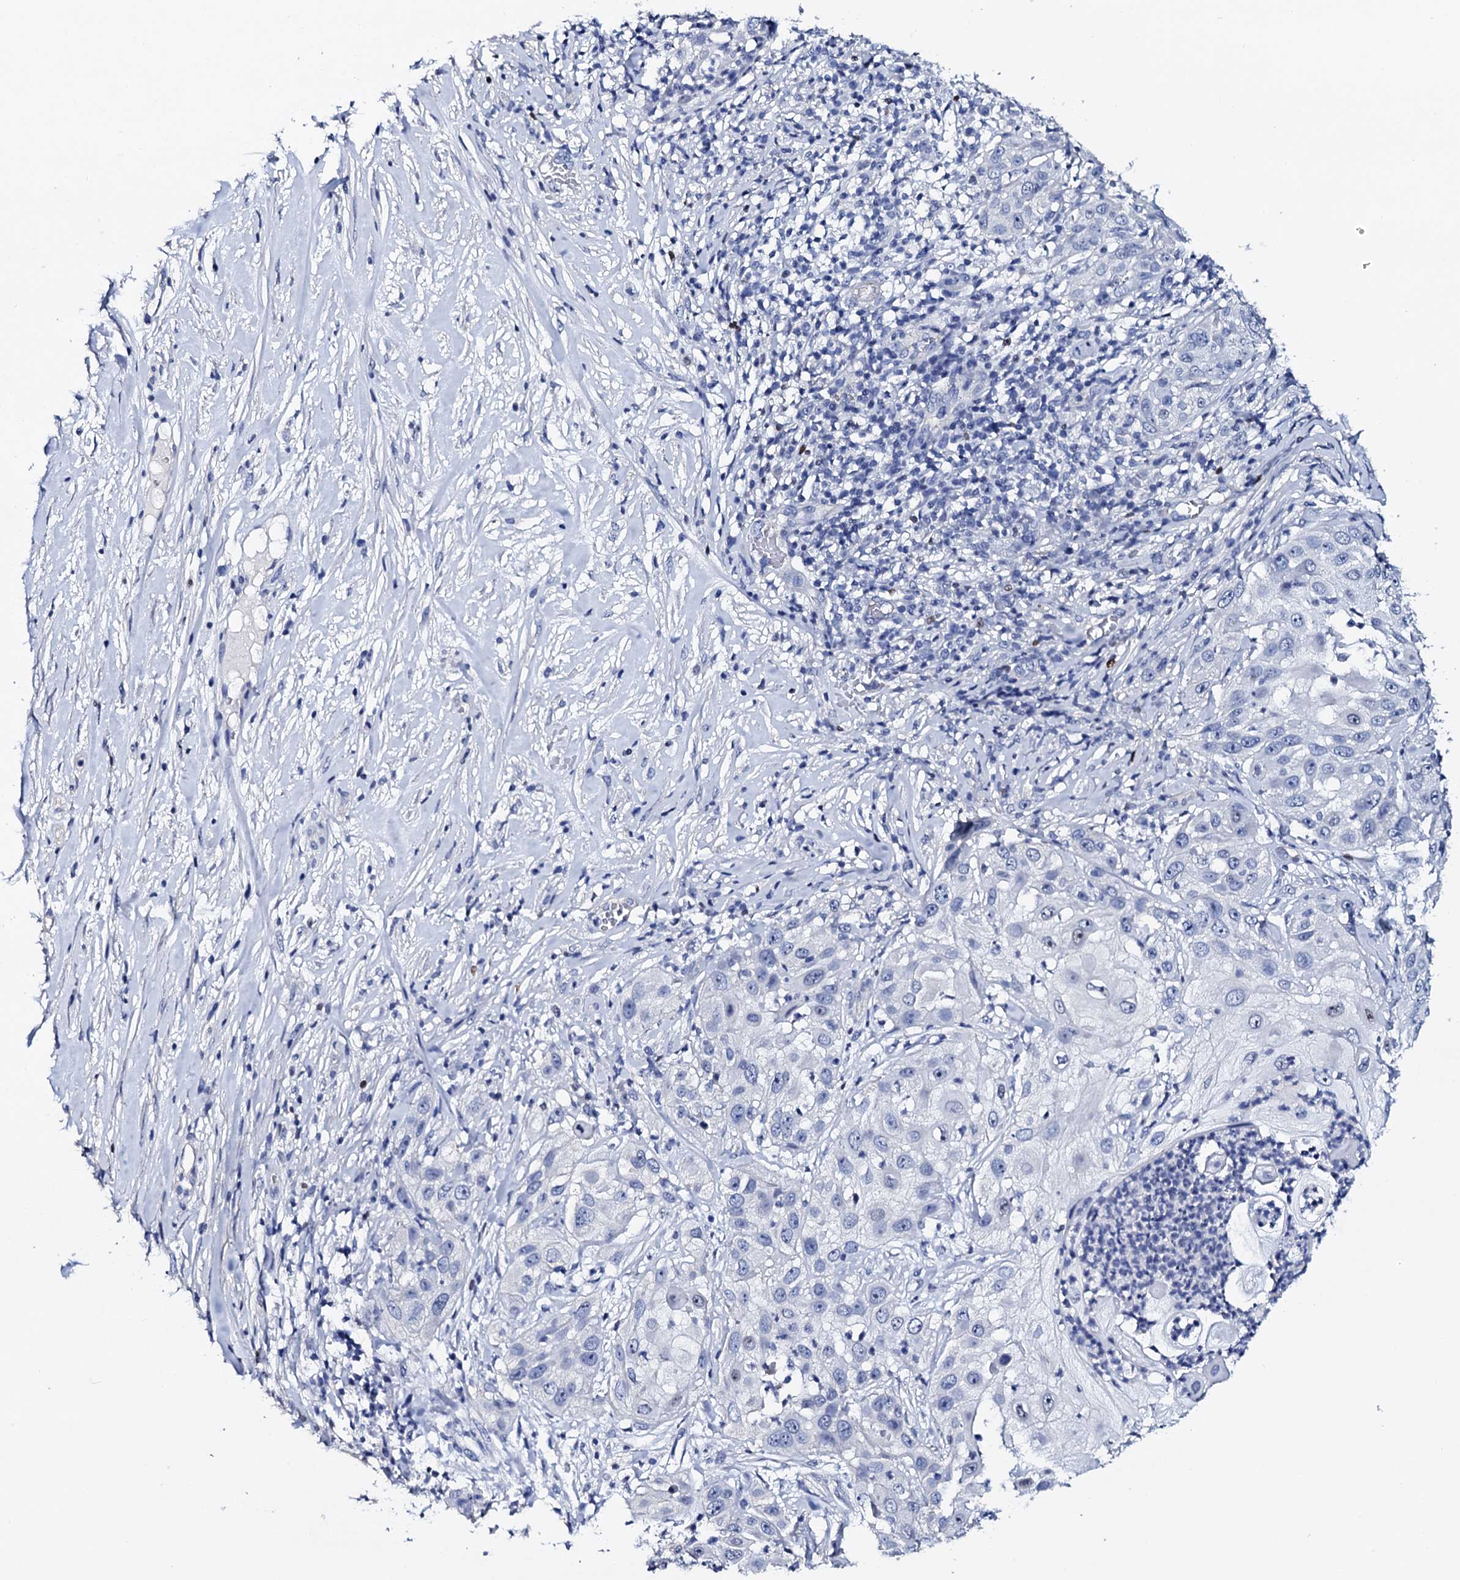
{"staining": {"intensity": "negative", "quantity": "none", "location": "none"}, "tissue": "skin cancer", "cell_type": "Tumor cells", "image_type": "cancer", "snomed": [{"axis": "morphology", "description": "Squamous cell carcinoma, NOS"}, {"axis": "topography", "description": "Skin"}], "caption": "DAB immunohistochemical staining of skin cancer displays no significant positivity in tumor cells.", "gene": "NPM2", "patient": {"sex": "female", "age": 44}}